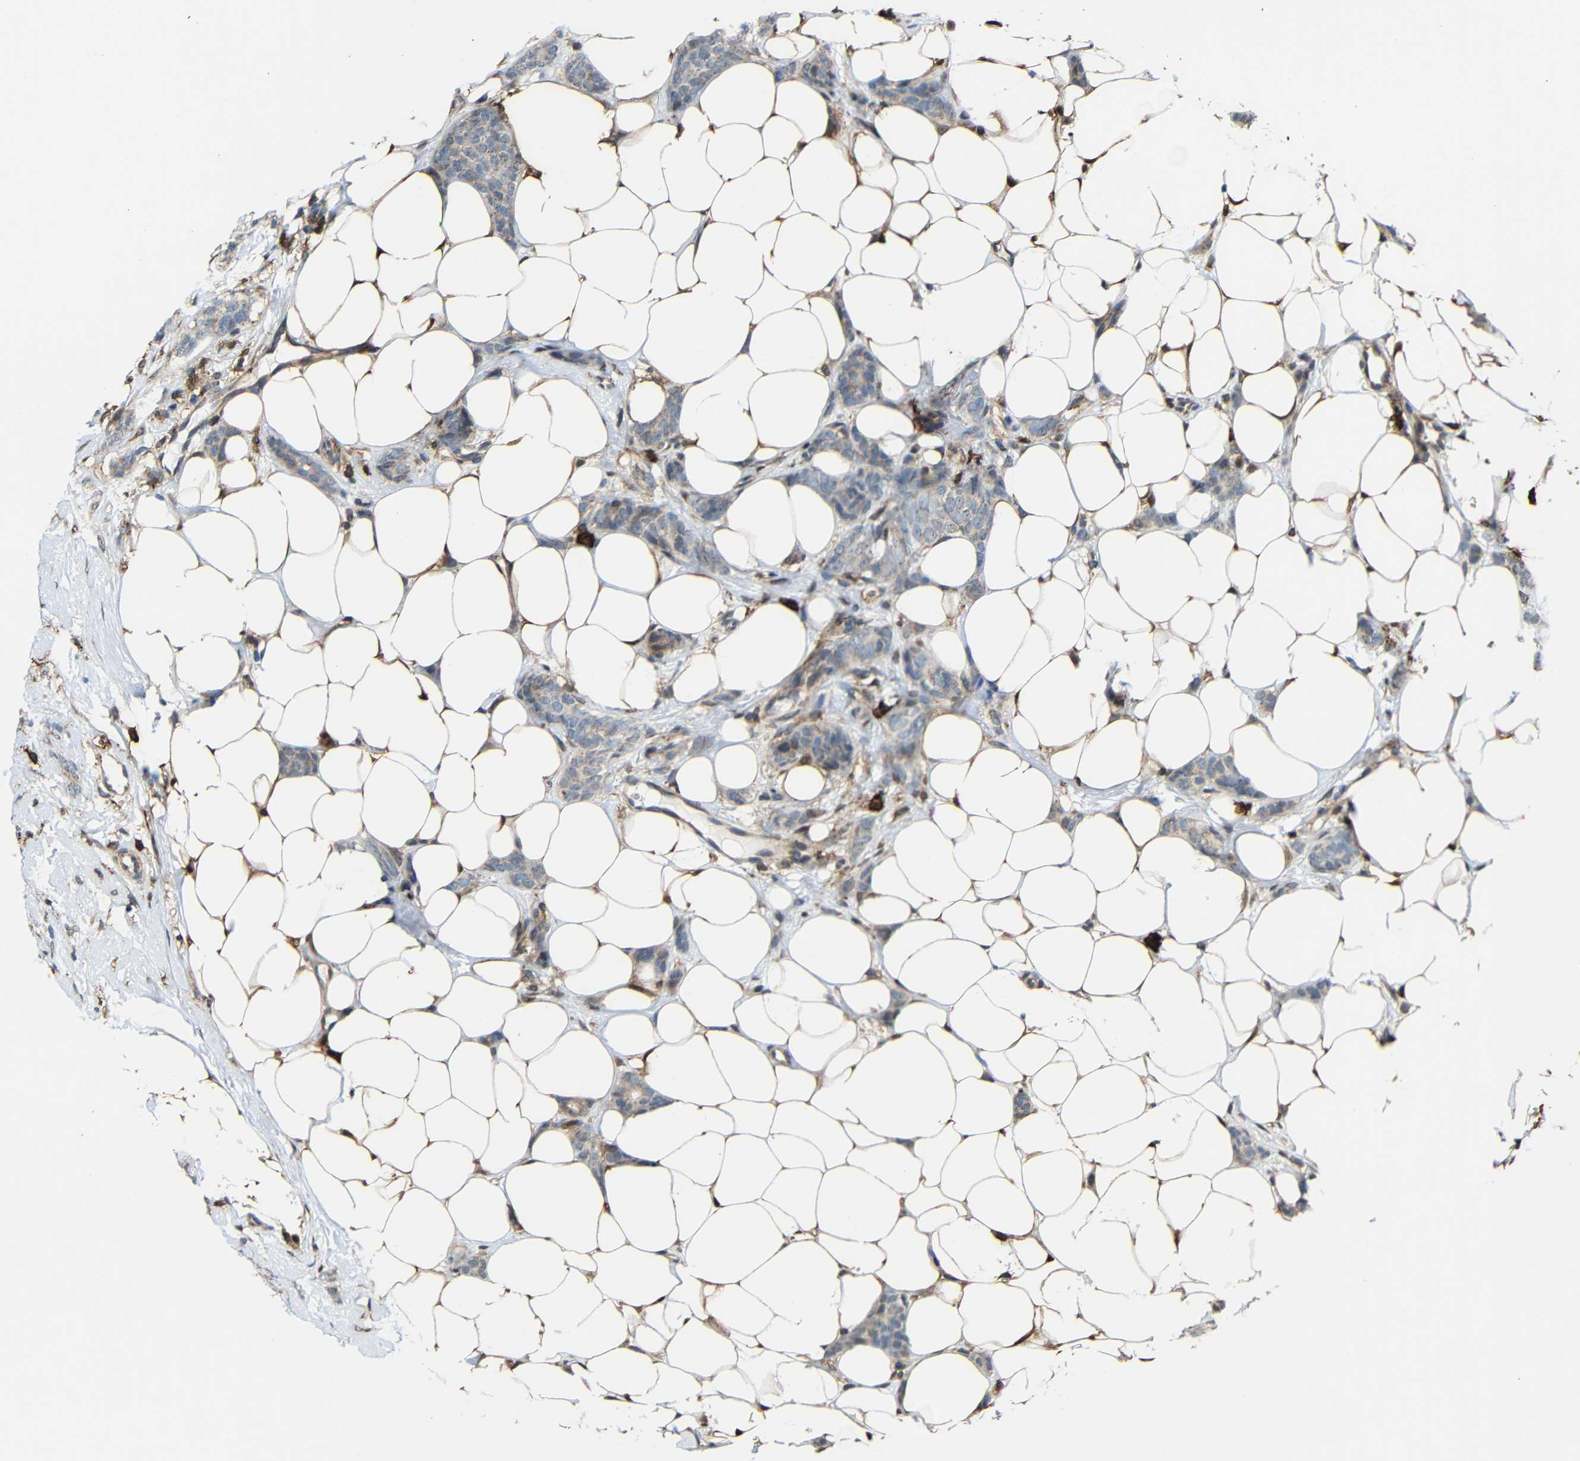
{"staining": {"intensity": "weak", "quantity": "25%-75%", "location": "cytoplasmic/membranous"}, "tissue": "breast cancer", "cell_type": "Tumor cells", "image_type": "cancer", "snomed": [{"axis": "morphology", "description": "Lobular carcinoma"}, {"axis": "topography", "description": "Skin"}, {"axis": "topography", "description": "Breast"}], "caption": "Lobular carcinoma (breast) was stained to show a protein in brown. There is low levels of weak cytoplasmic/membranous expression in approximately 25%-75% of tumor cells. (DAB IHC, brown staining for protein, blue staining for nuclei).", "gene": "C1GALT1", "patient": {"sex": "female", "age": 46}}